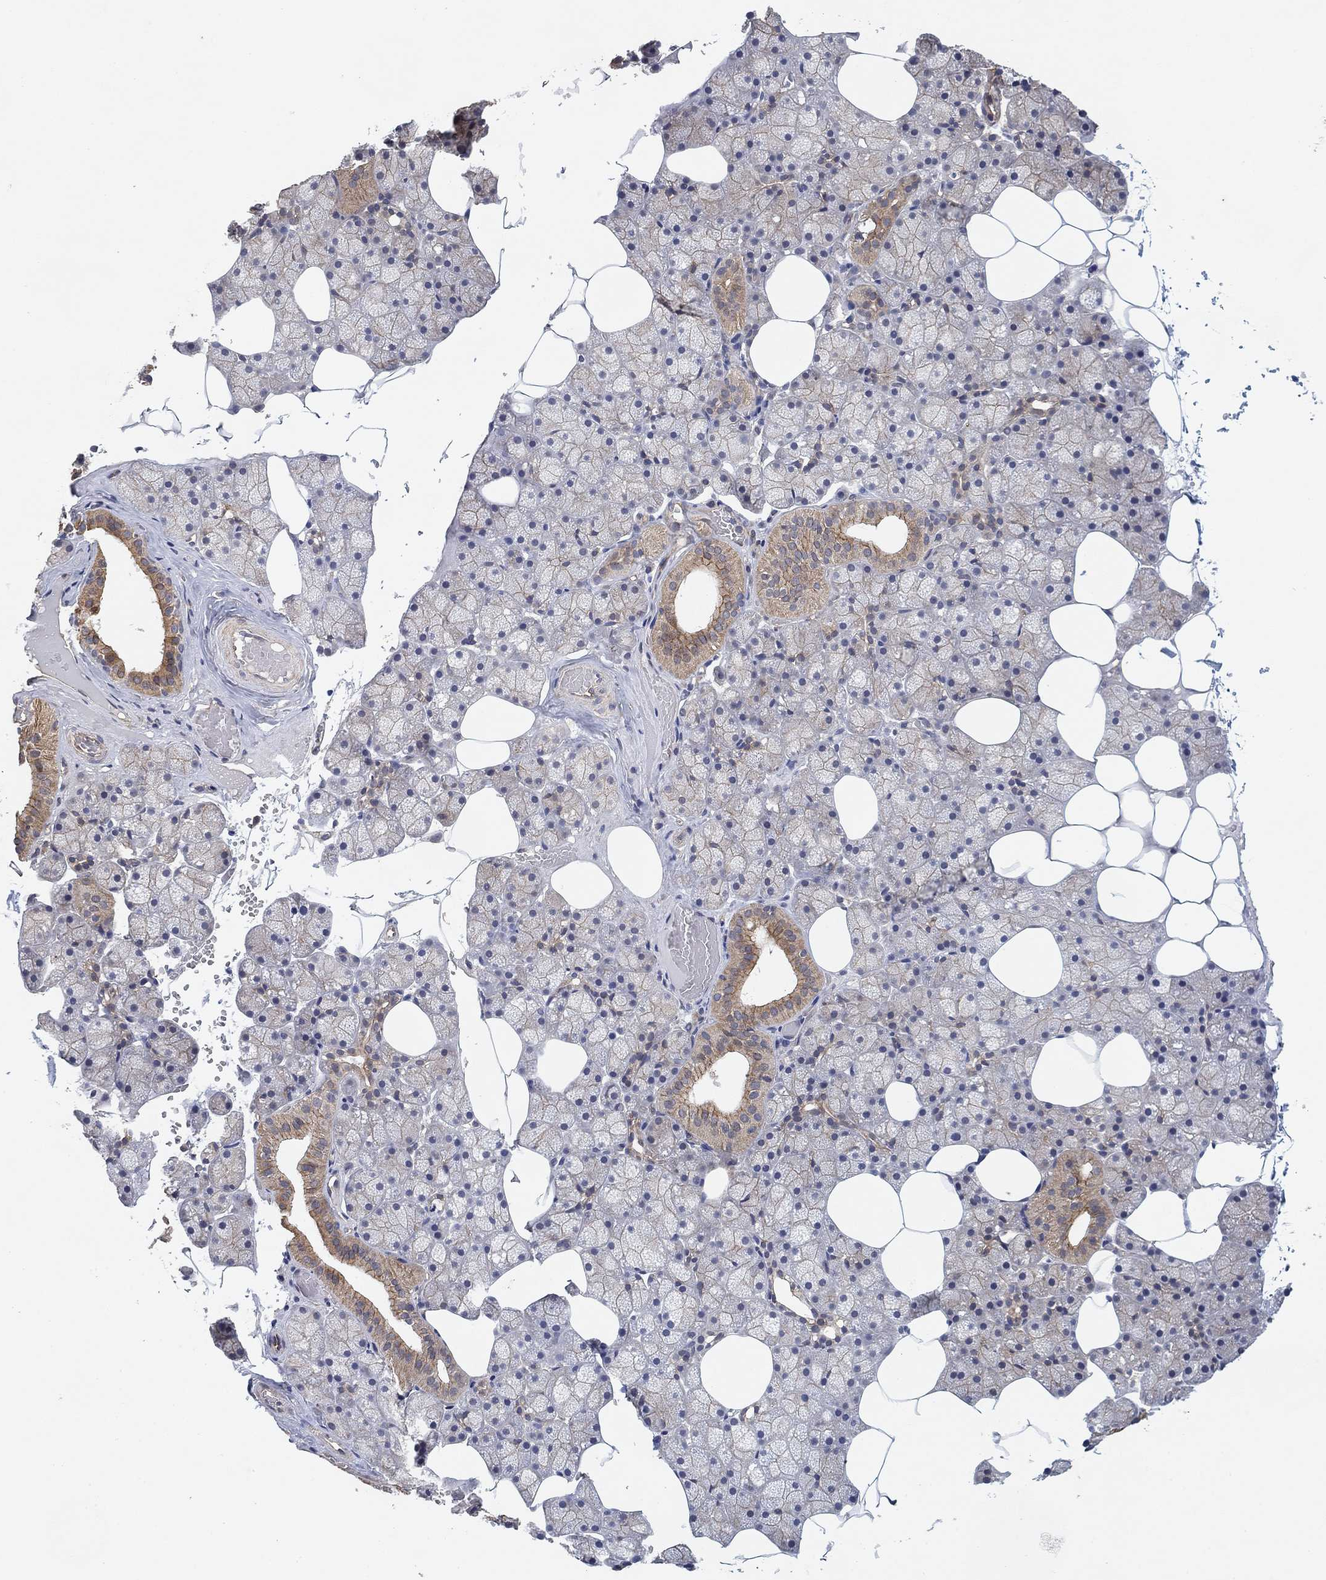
{"staining": {"intensity": "moderate", "quantity": "25%-75%", "location": "cytoplasmic/membranous"}, "tissue": "salivary gland", "cell_type": "Glandular cells", "image_type": "normal", "snomed": [{"axis": "morphology", "description": "Normal tissue, NOS"}, {"axis": "topography", "description": "Salivary gland"}], "caption": "Protein expression analysis of normal salivary gland reveals moderate cytoplasmic/membranous positivity in approximately 25%-75% of glandular cells.", "gene": "MCUR1", "patient": {"sex": "male", "age": 38}}